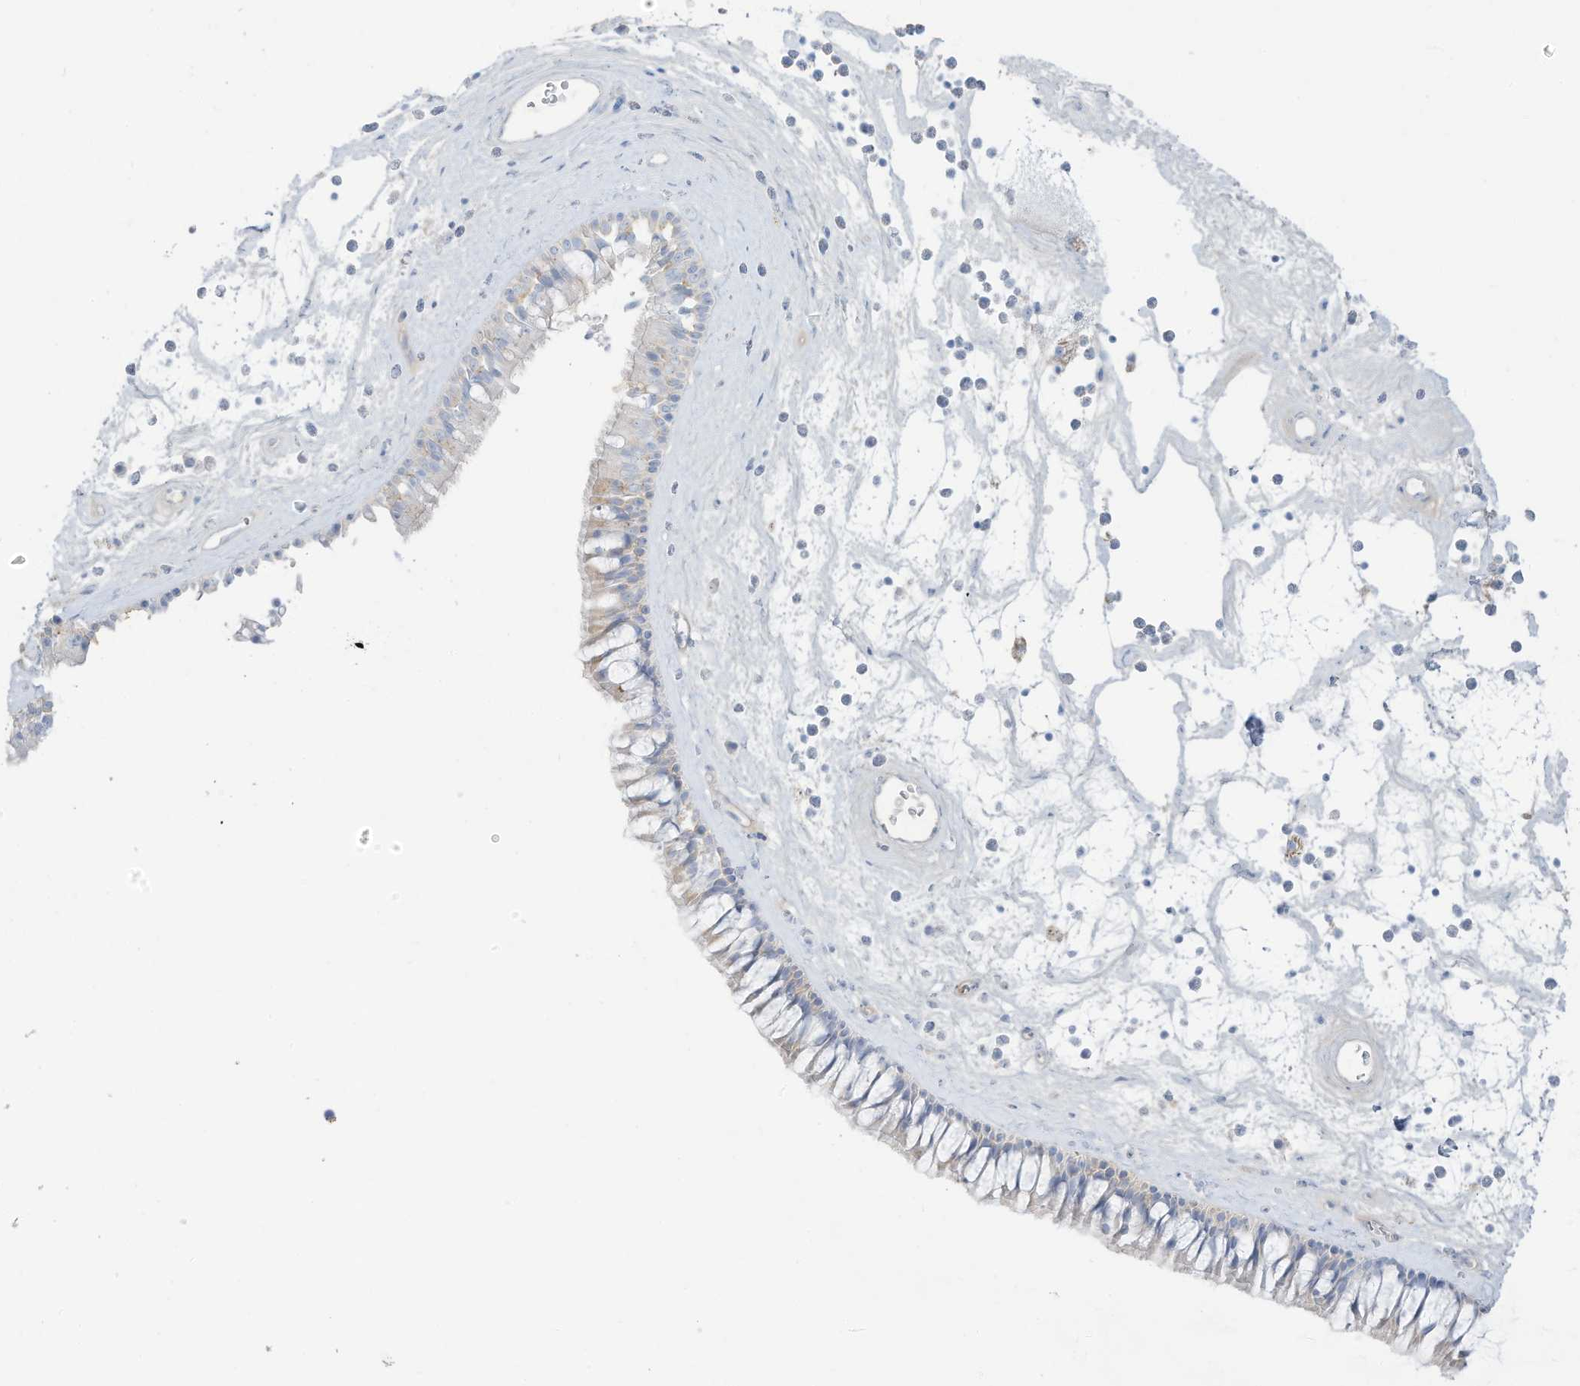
{"staining": {"intensity": "negative", "quantity": "none", "location": "none"}, "tissue": "nasopharynx", "cell_type": "Respiratory epithelial cells", "image_type": "normal", "snomed": [{"axis": "morphology", "description": "Normal tissue, NOS"}, {"axis": "topography", "description": "Nasopharynx"}], "caption": "Immunohistochemical staining of unremarkable human nasopharynx reveals no significant positivity in respiratory epithelial cells.", "gene": "HSD17B13", "patient": {"sex": "male", "age": 64}}